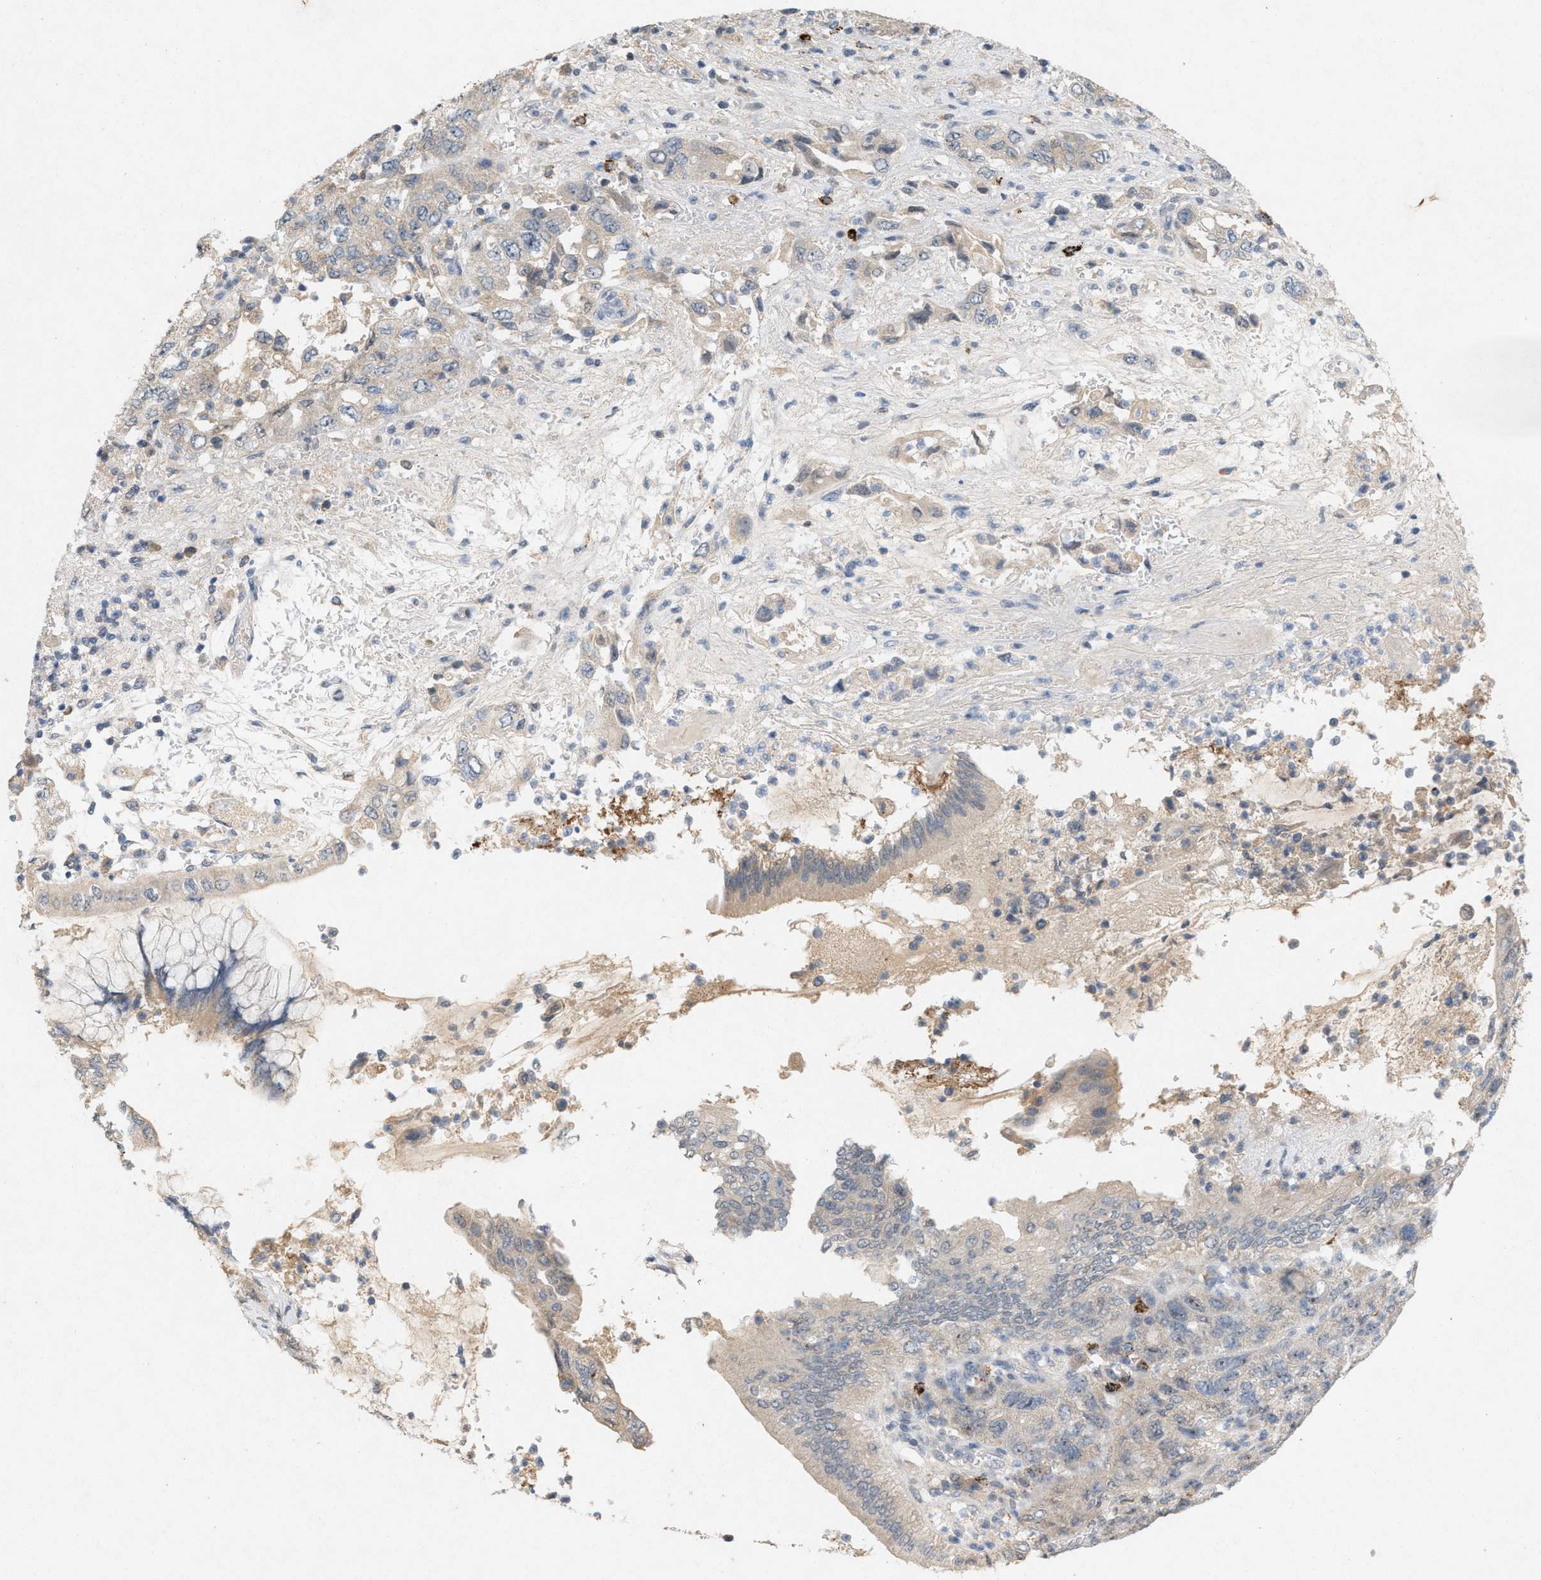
{"staining": {"intensity": "weak", "quantity": "<25%", "location": "cytoplasmic/membranous"}, "tissue": "pancreatic cancer", "cell_type": "Tumor cells", "image_type": "cancer", "snomed": [{"axis": "morphology", "description": "Adenocarcinoma, NOS"}, {"axis": "topography", "description": "Pancreas"}], "caption": "The photomicrograph exhibits no significant positivity in tumor cells of adenocarcinoma (pancreatic).", "gene": "DCAF7", "patient": {"sex": "female", "age": 73}}